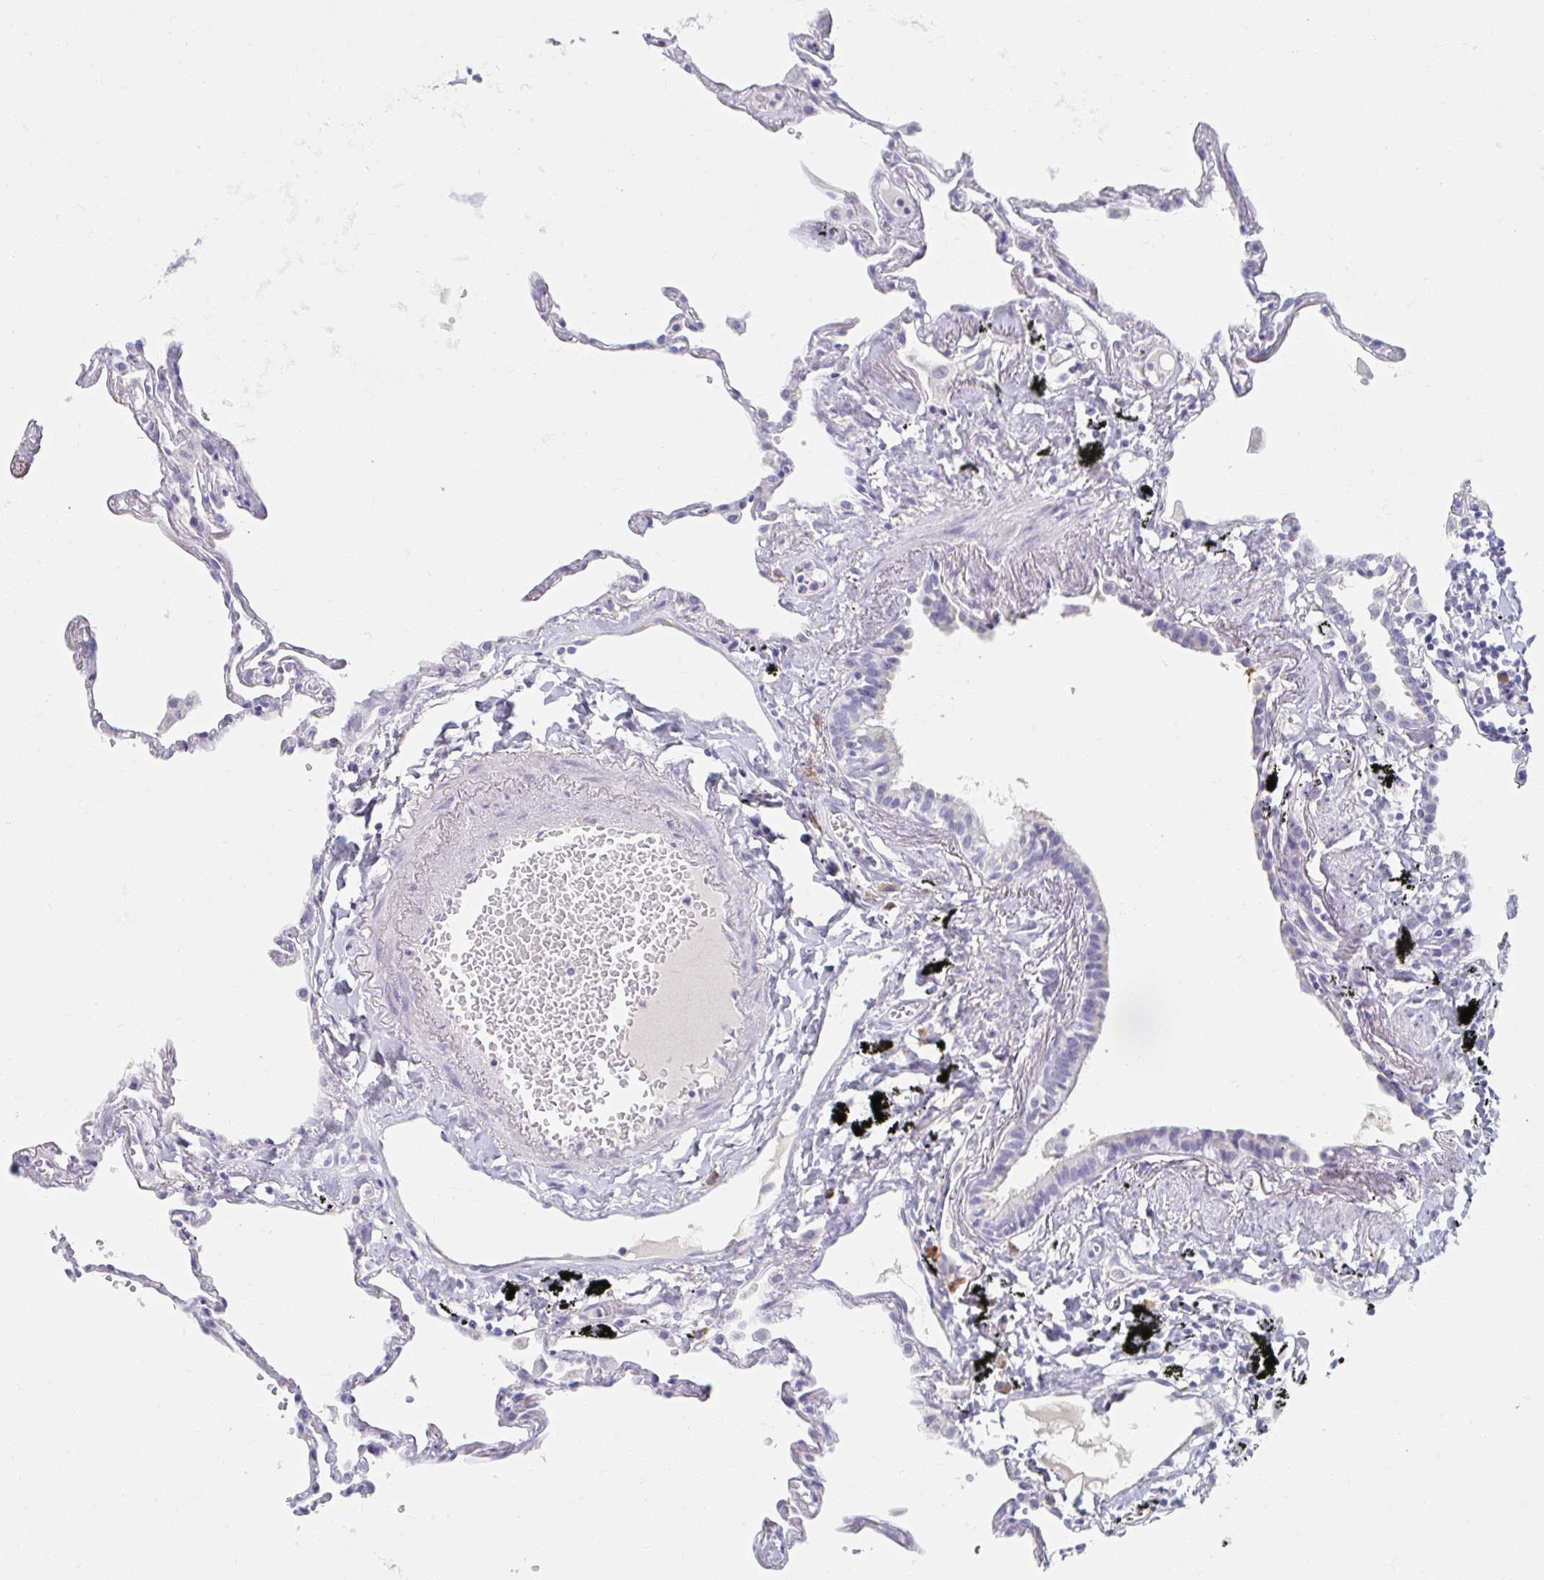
{"staining": {"intensity": "negative", "quantity": "none", "location": "none"}, "tissue": "lung", "cell_type": "Alveolar cells", "image_type": "normal", "snomed": [{"axis": "morphology", "description": "Normal tissue, NOS"}, {"axis": "topography", "description": "Lung"}], "caption": "A histopathology image of lung stained for a protein shows no brown staining in alveolar cells.", "gene": "MYLK2", "patient": {"sex": "female", "age": 67}}